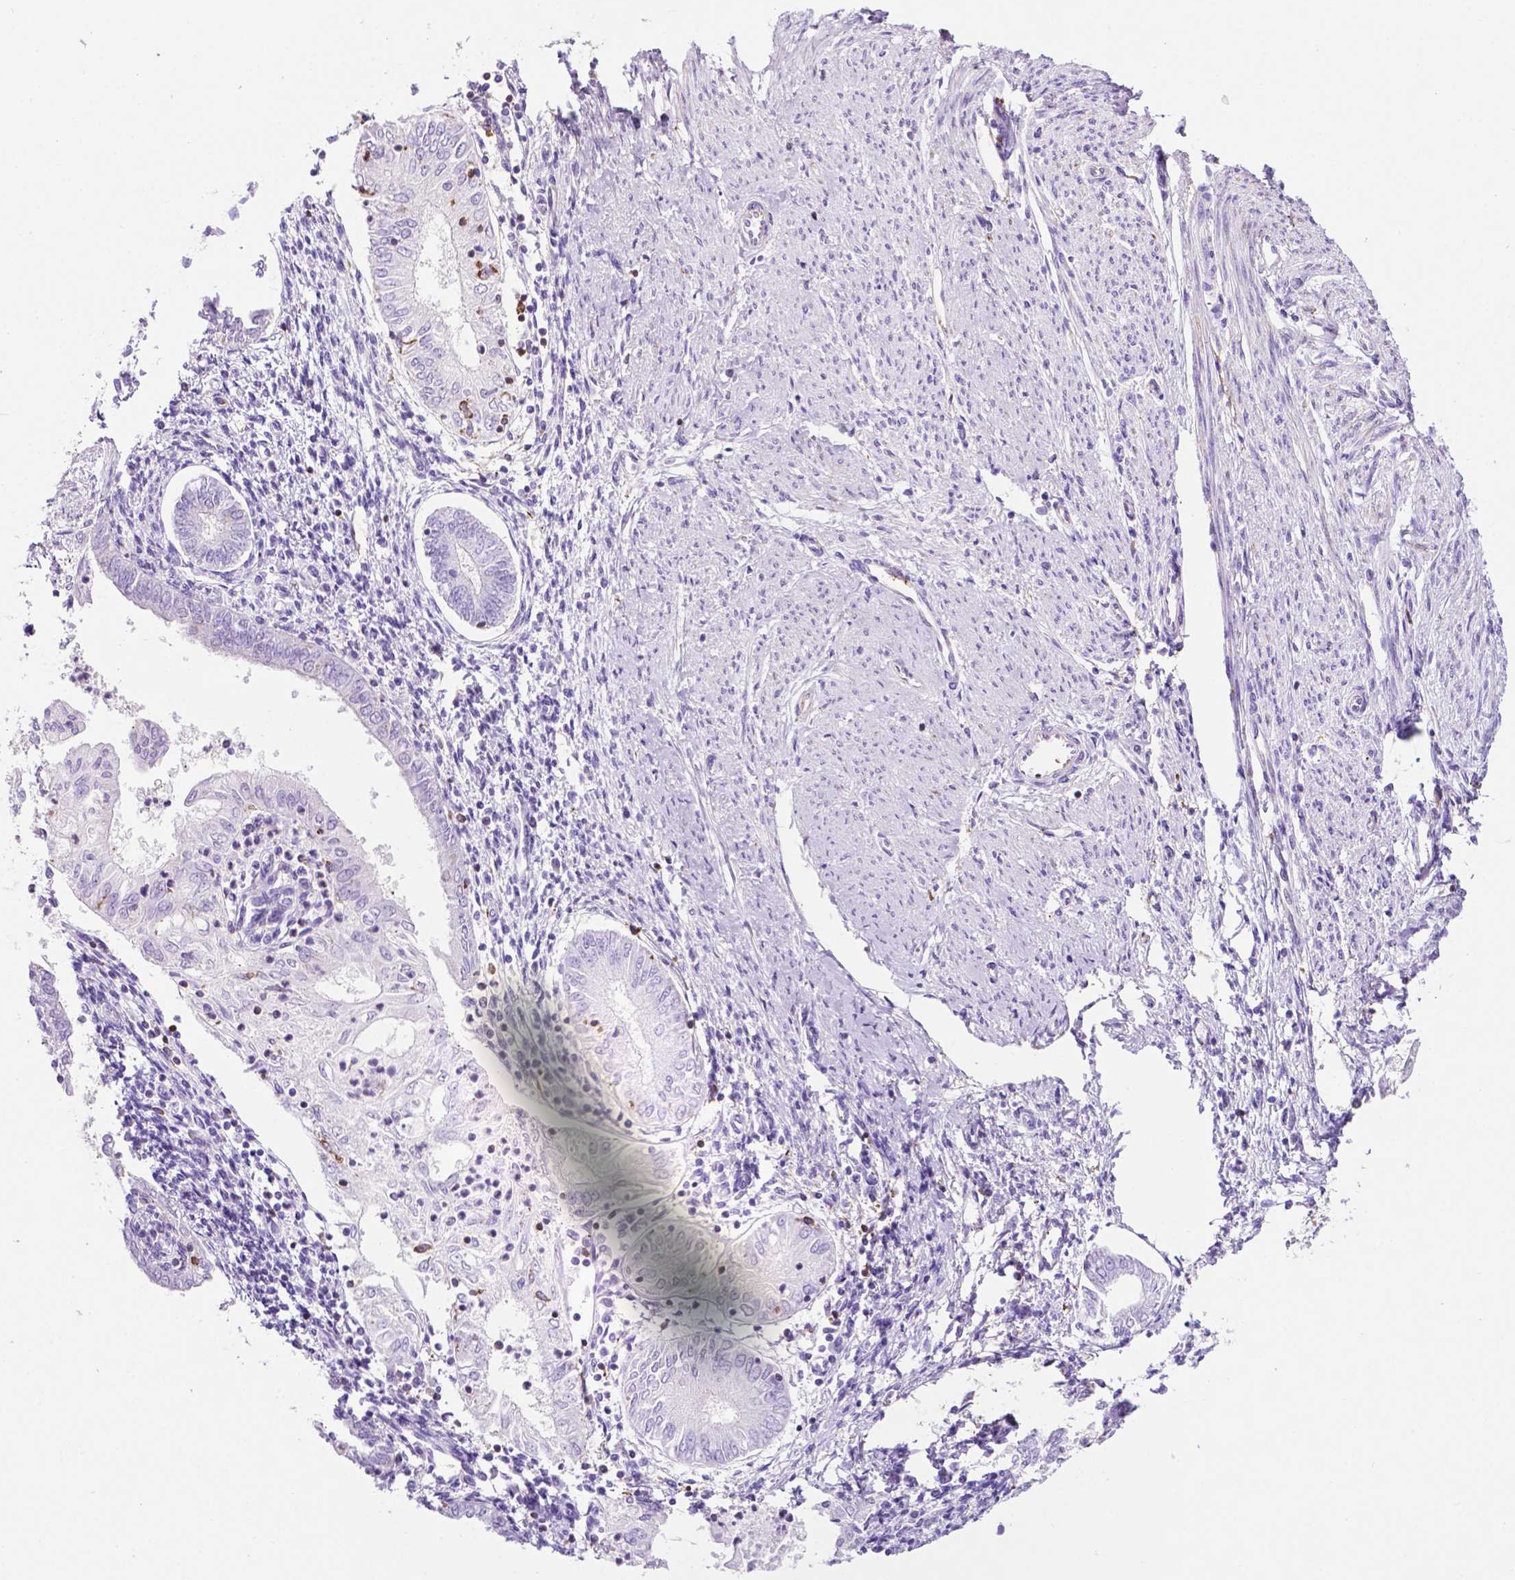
{"staining": {"intensity": "negative", "quantity": "none", "location": "none"}, "tissue": "endometrial cancer", "cell_type": "Tumor cells", "image_type": "cancer", "snomed": [{"axis": "morphology", "description": "Adenocarcinoma, NOS"}, {"axis": "topography", "description": "Endometrium"}], "caption": "Tumor cells are negative for brown protein staining in endometrial adenocarcinoma. Brightfield microscopy of IHC stained with DAB (3,3'-diaminobenzidine) (brown) and hematoxylin (blue), captured at high magnification.", "gene": "RPL29", "patient": {"sex": "female", "age": 68}}